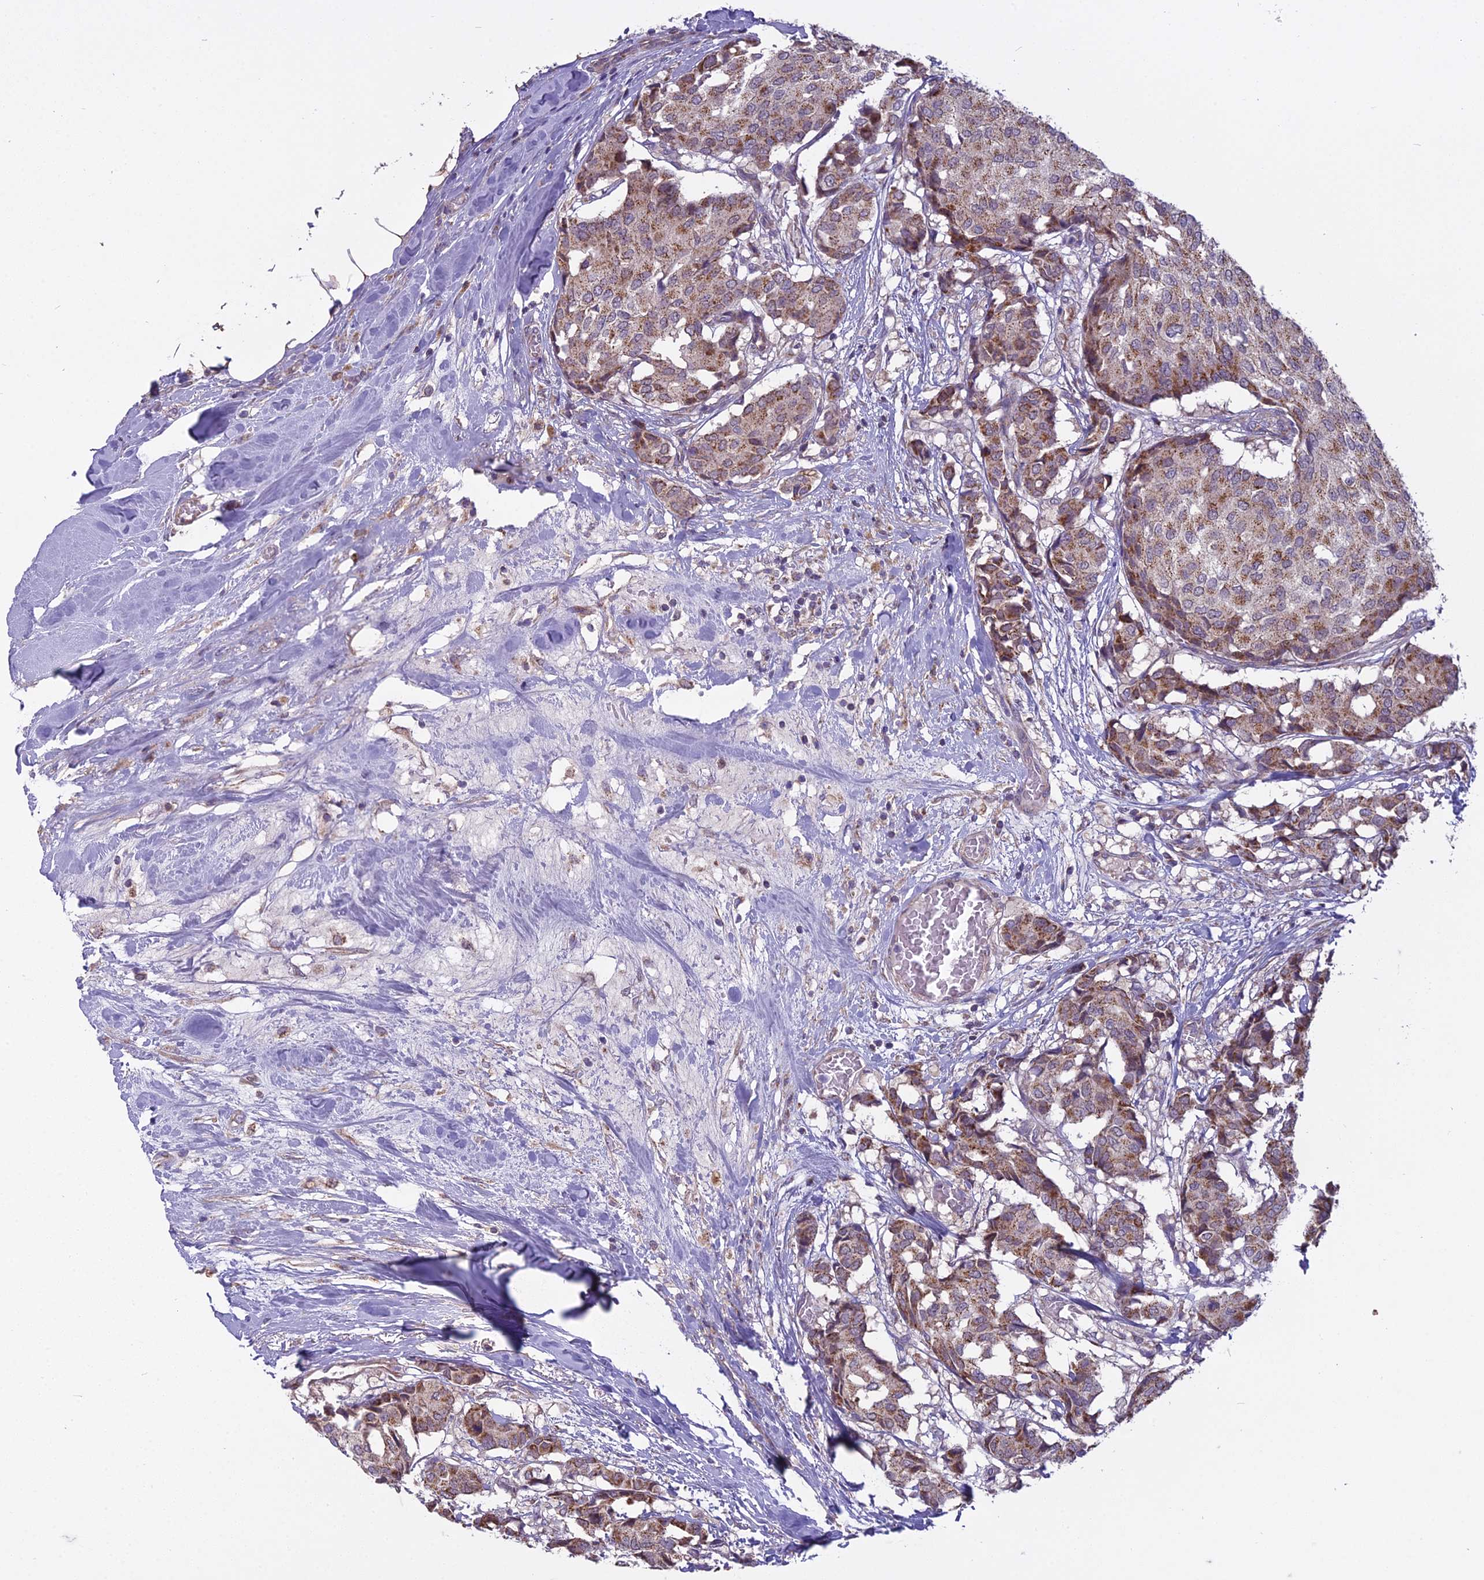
{"staining": {"intensity": "moderate", "quantity": "25%-75%", "location": "cytoplasmic/membranous"}, "tissue": "breast cancer", "cell_type": "Tumor cells", "image_type": "cancer", "snomed": [{"axis": "morphology", "description": "Duct carcinoma"}, {"axis": "topography", "description": "Breast"}], "caption": "Breast cancer (intraductal carcinoma) stained with immunohistochemistry (IHC) shows moderate cytoplasmic/membranous staining in about 25%-75% of tumor cells.", "gene": "DUS2", "patient": {"sex": "female", "age": 75}}